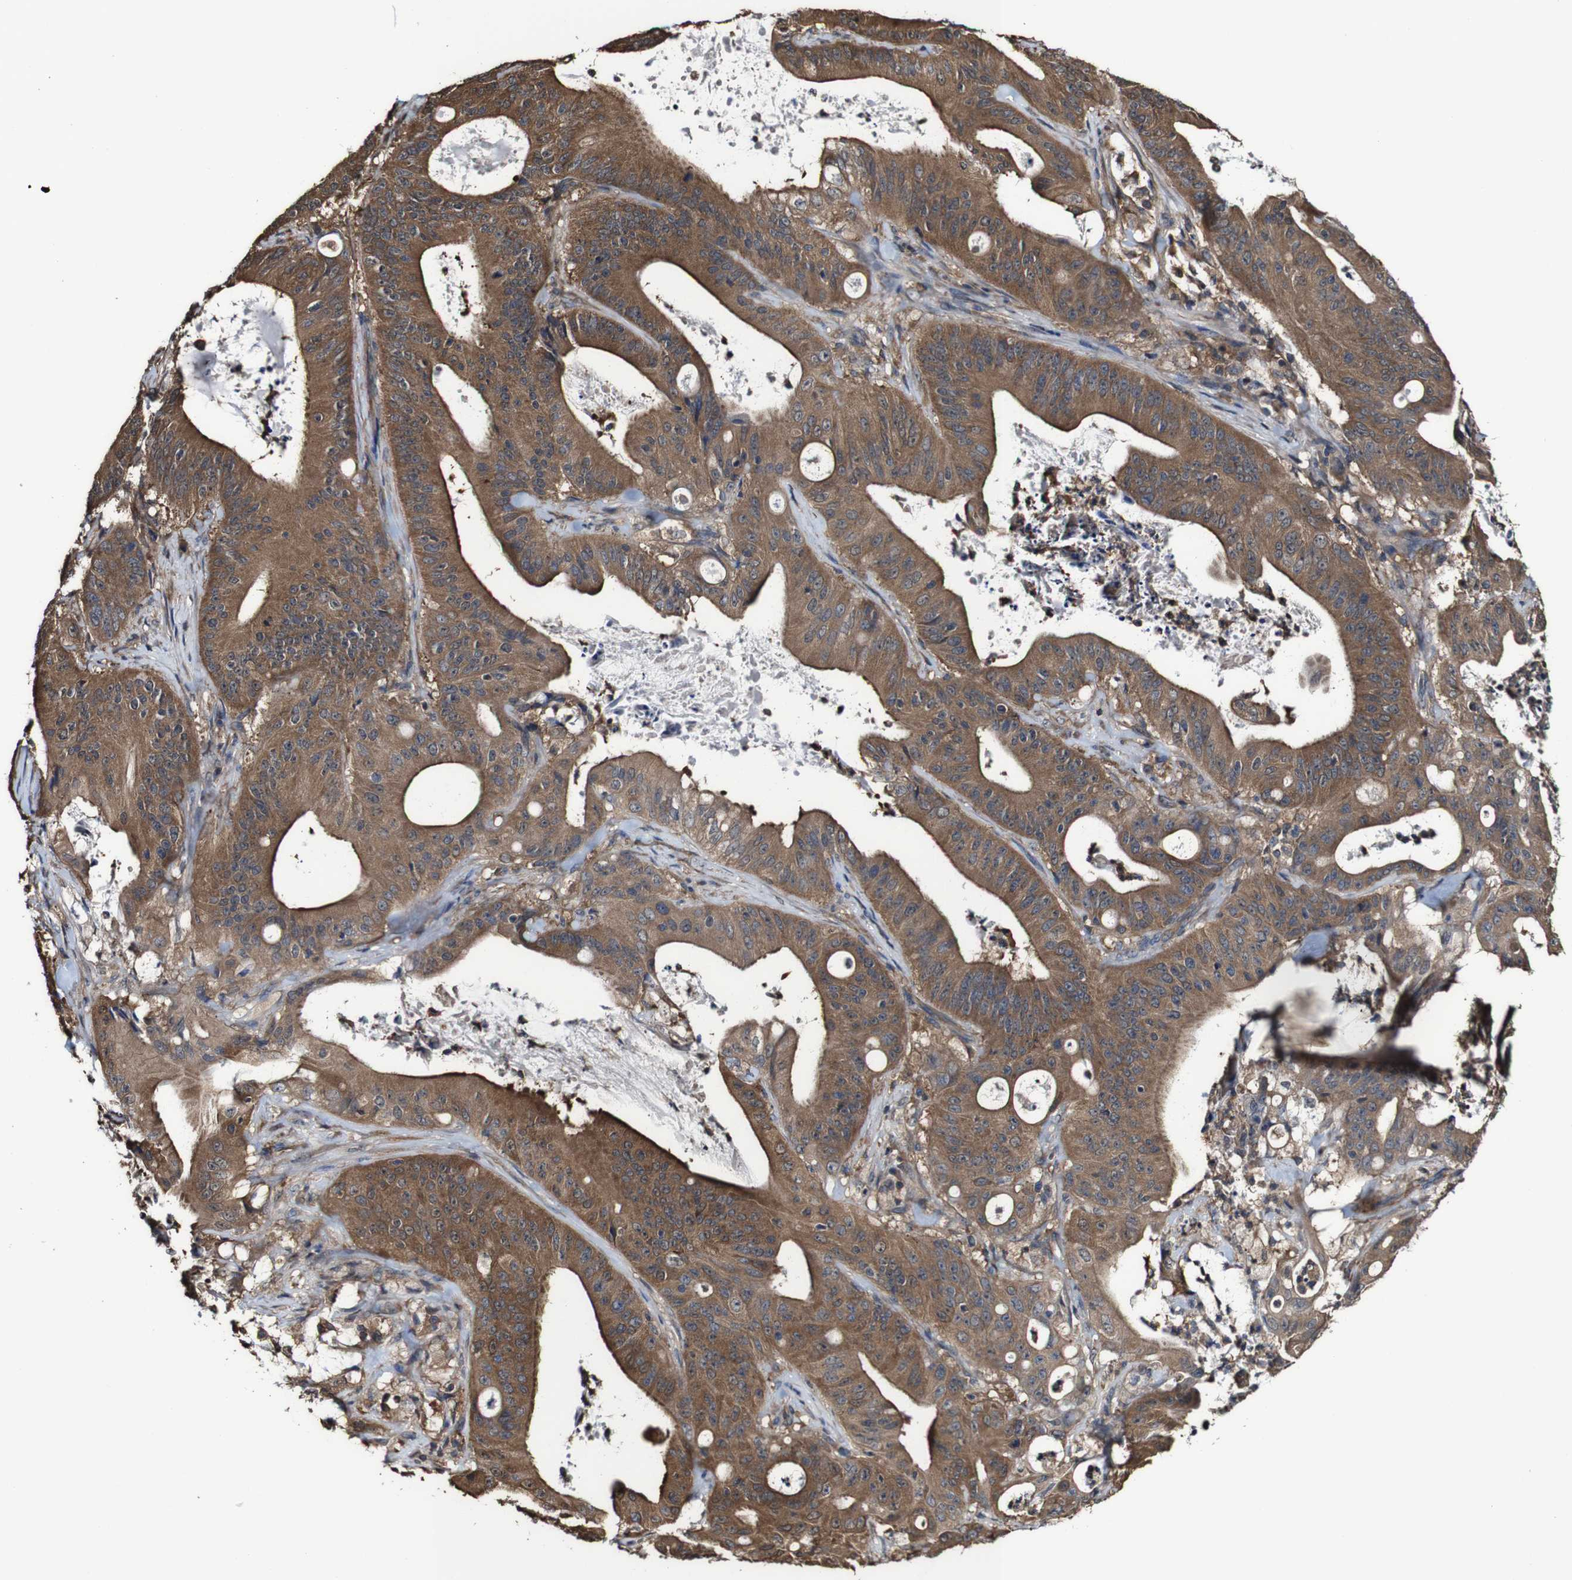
{"staining": {"intensity": "moderate", "quantity": ">75%", "location": "cytoplasmic/membranous"}, "tissue": "pancreatic cancer", "cell_type": "Tumor cells", "image_type": "cancer", "snomed": [{"axis": "morphology", "description": "Normal tissue, NOS"}, {"axis": "topography", "description": "Lymph node"}], "caption": "IHC (DAB) staining of human pancreatic cancer demonstrates moderate cytoplasmic/membranous protein expression in approximately >75% of tumor cells. The protein is shown in brown color, while the nuclei are stained blue.", "gene": "PTPRR", "patient": {"sex": "male", "age": 62}}